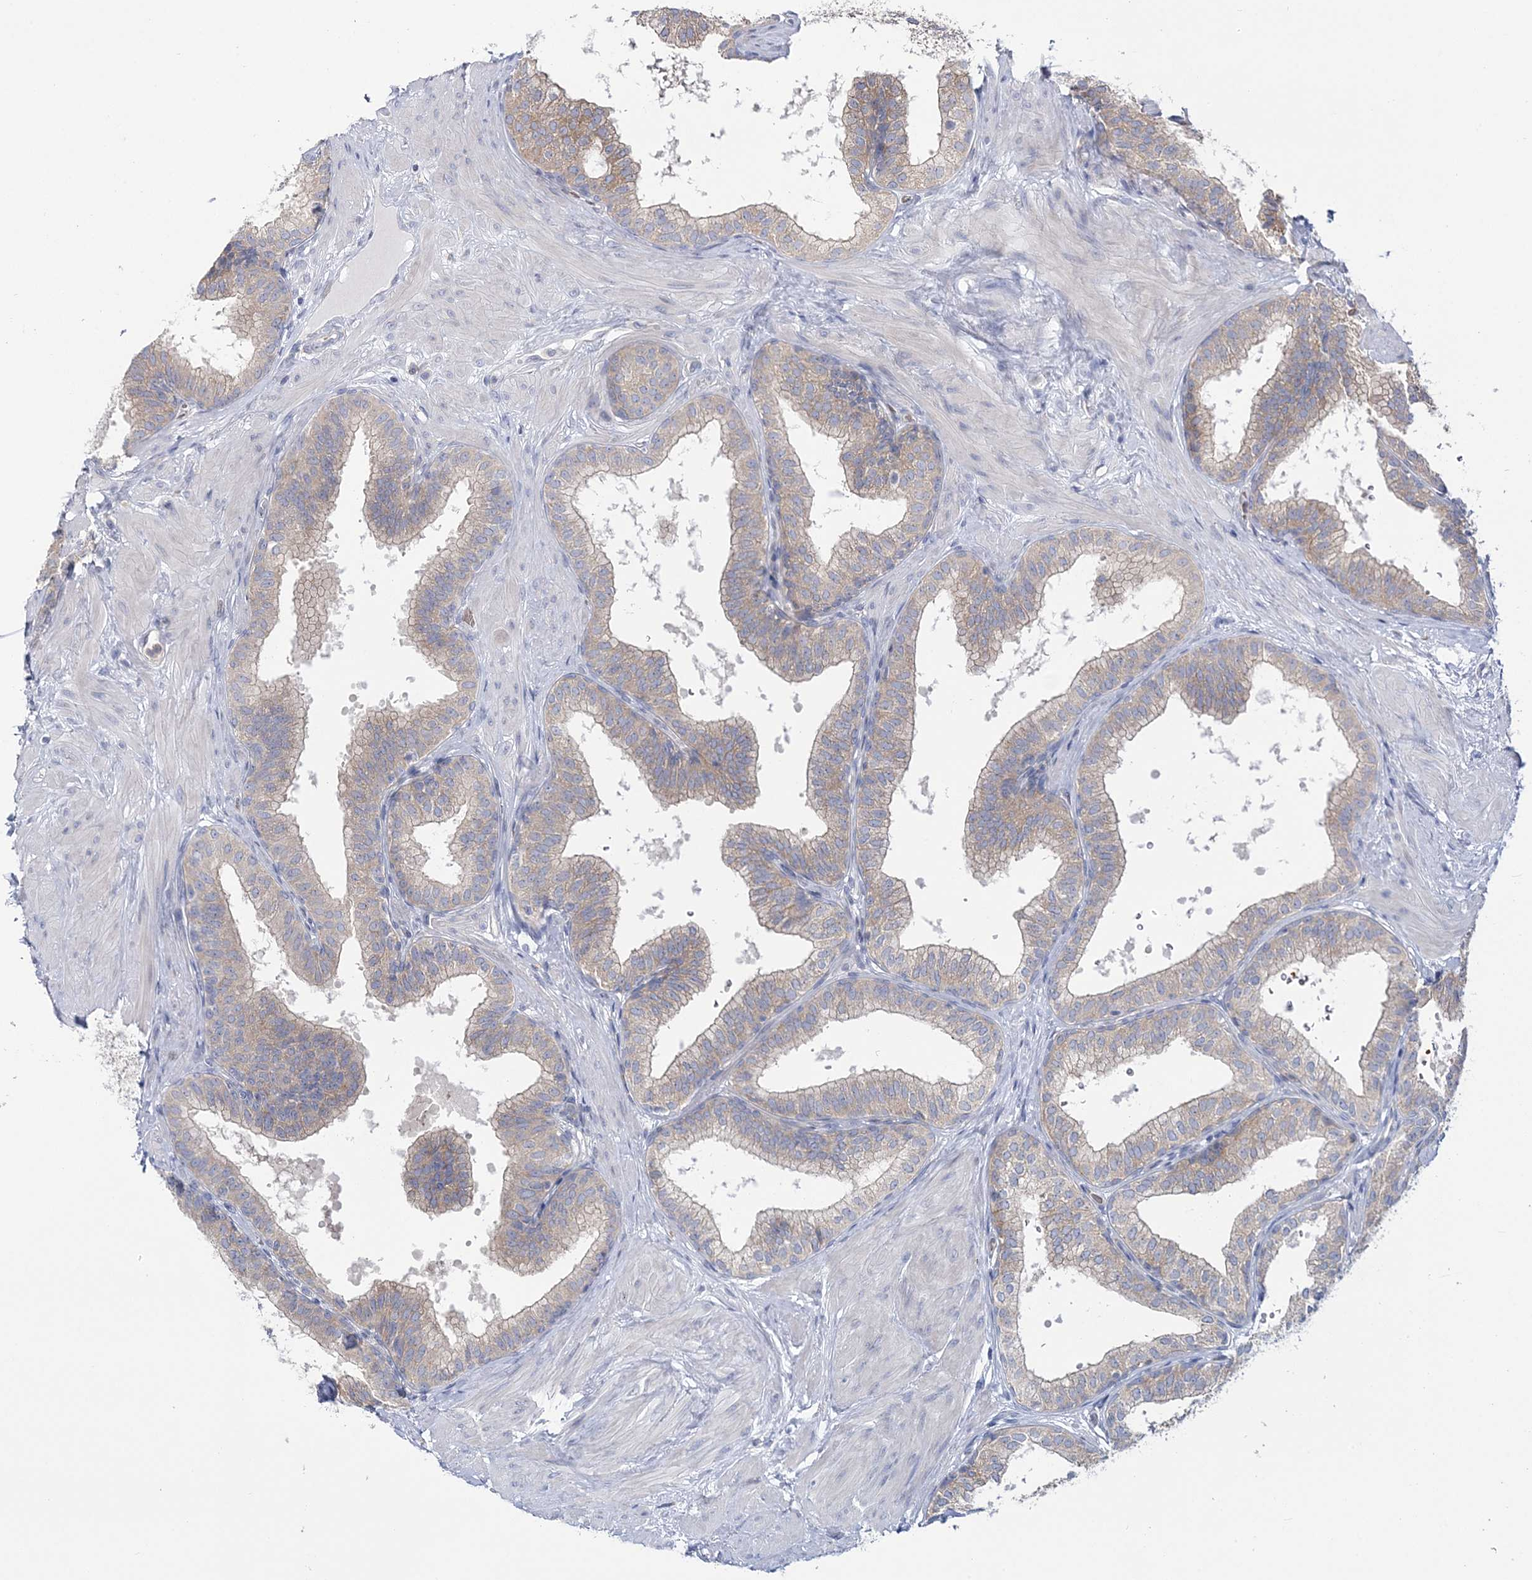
{"staining": {"intensity": "negative", "quantity": "none", "location": "none"}, "tissue": "prostate", "cell_type": "Glandular cells", "image_type": "normal", "snomed": [{"axis": "morphology", "description": "Normal tissue, NOS"}, {"axis": "topography", "description": "Prostate"}], "caption": "Glandular cells are negative for brown protein staining in normal prostate. (Brightfield microscopy of DAB (3,3'-diaminobenzidine) immunohistochemistry (IHC) at high magnification).", "gene": "ATP11B", "patient": {"sex": "male", "age": 60}}